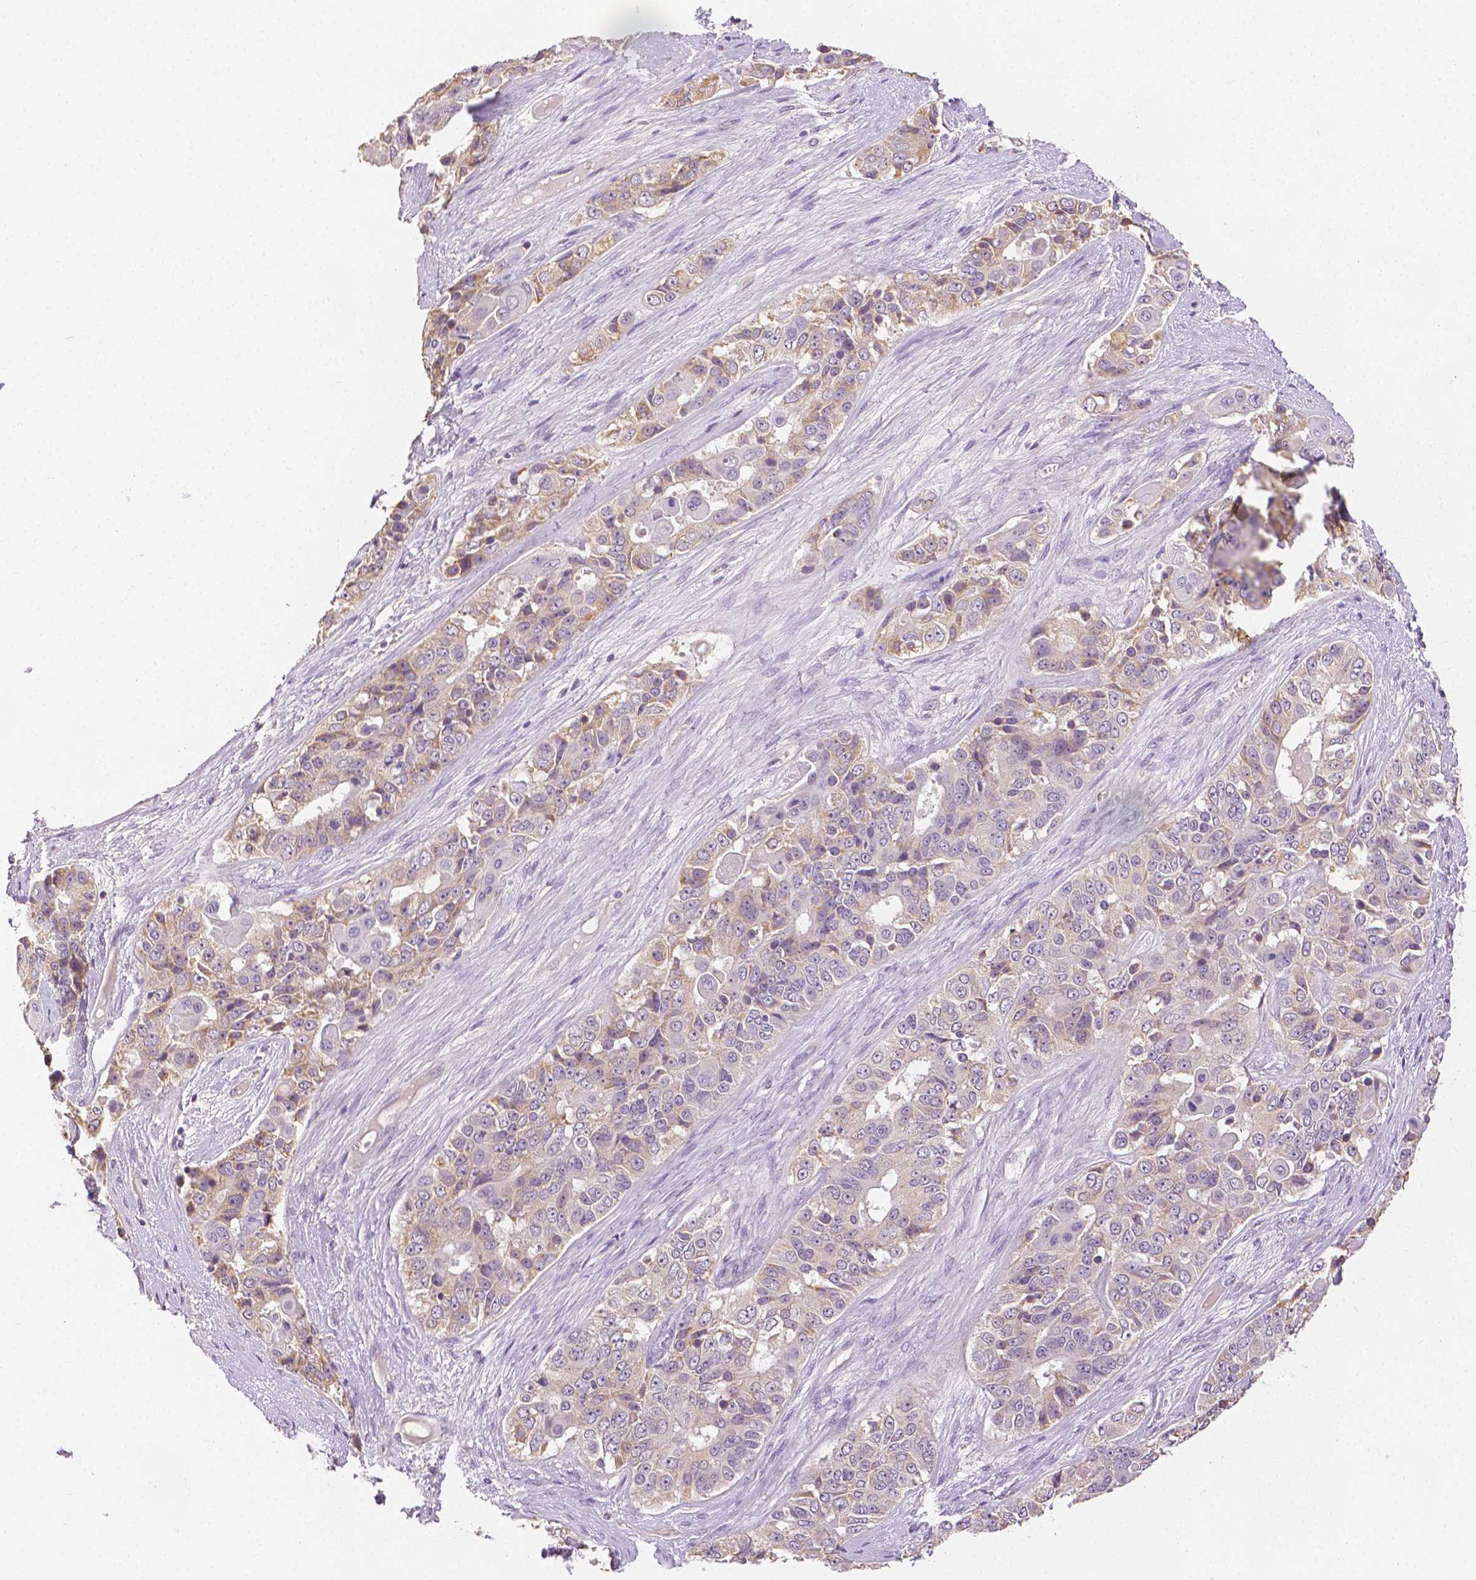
{"staining": {"intensity": "weak", "quantity": "<25%", "location": "cytoplasmic/membranous"}, "tissue": "ovarian cancer", "cell_type": "Tumor cells", "image_type": "cancer", "snomed": [{"axis": "morphology", "description": "Carcinoma, endometroid"}, {"axis": "topography", "description": "Ovary"}], "caption": "High magnification brightfield microscopy of endometroid carcinoma (ovarian) stained with DAB (3,3'-diaminobenzidine) (brown) and counterstained with hematoxylin (blue): tumor cells show no significant expression. (IHC, brightfield microscopy, high magnification).", "gene": "TGM1", "patient": {"sex": "female", "age": 51}}